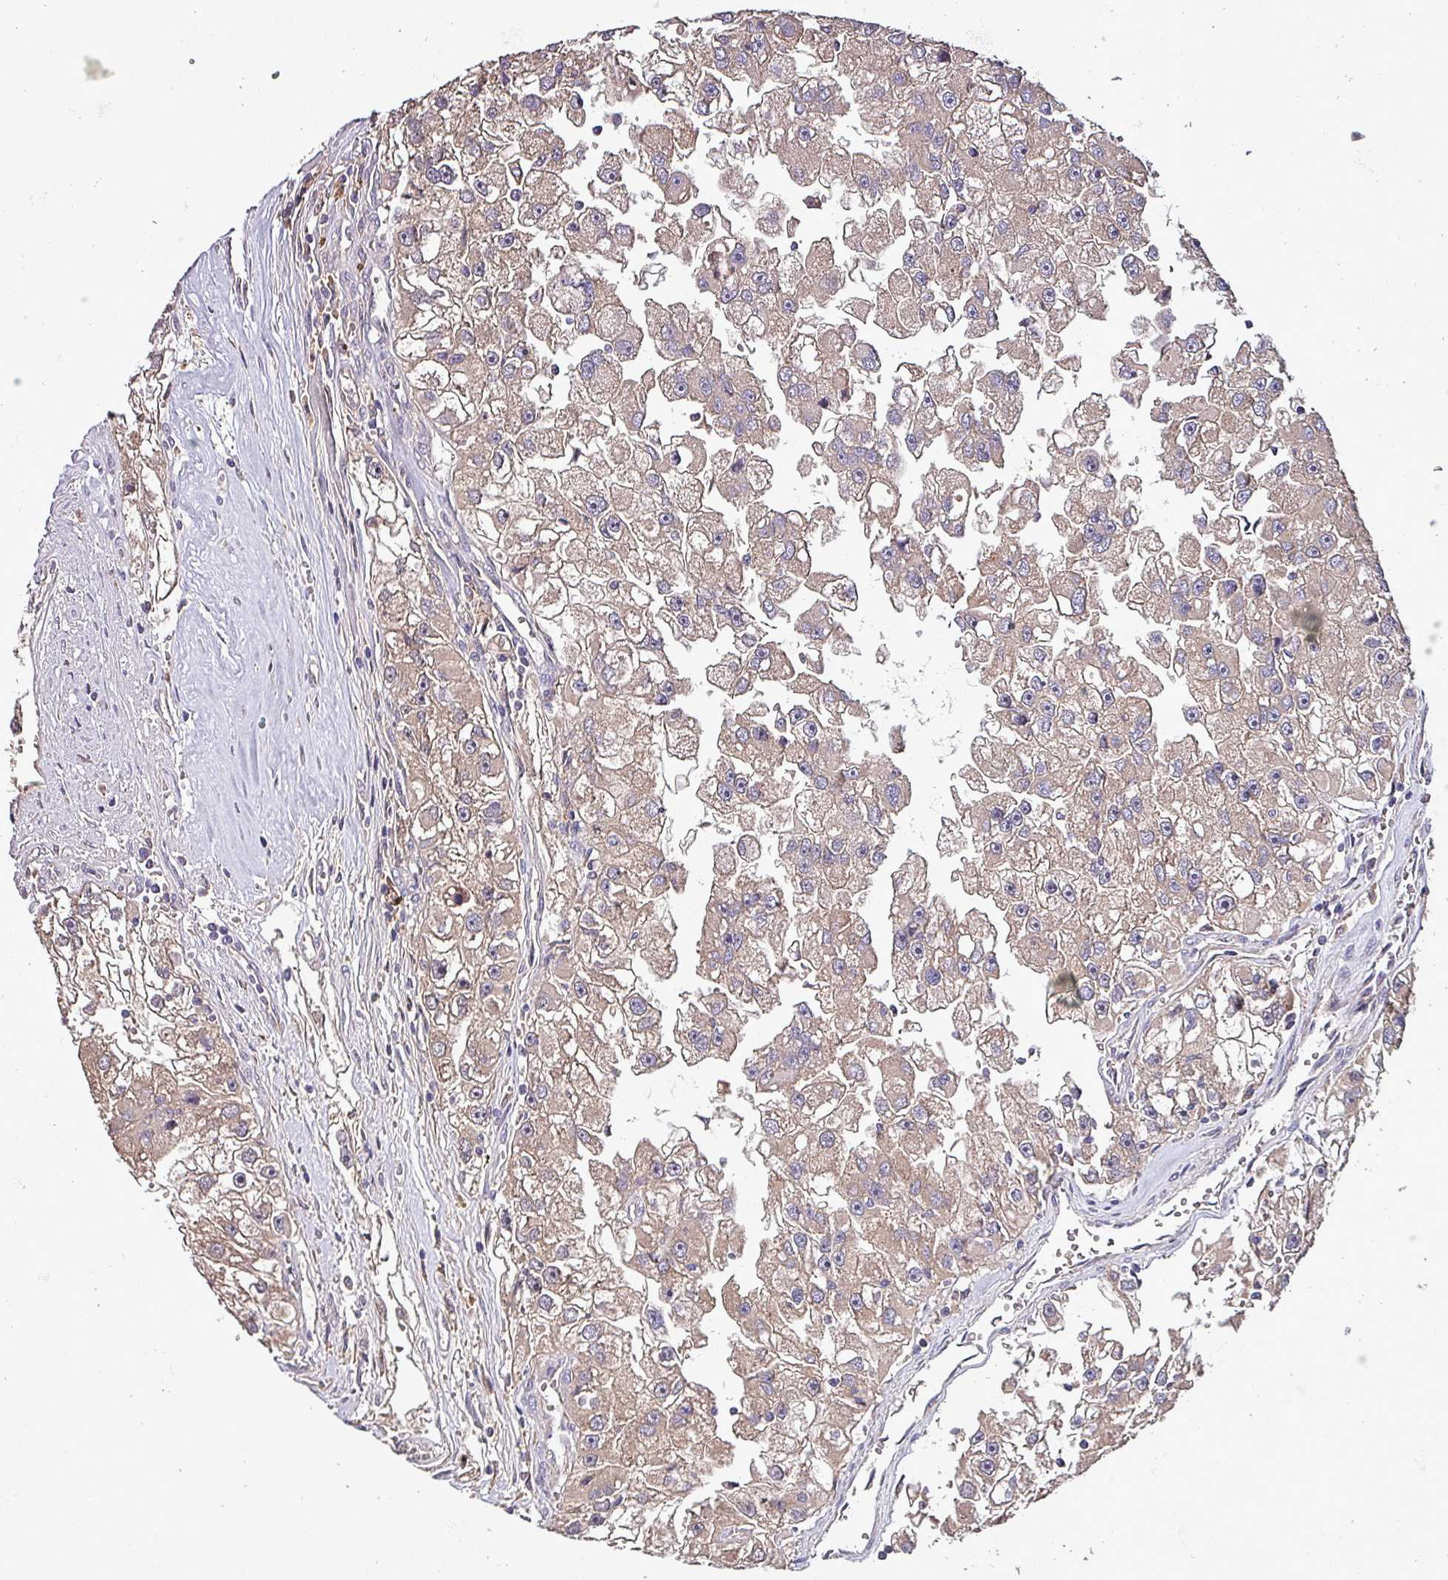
{"staining": {"intensity": "weak", "quantity": ">75%", "location": "cytoplasmic/membranous"}, "tissue": "renal cancer", "cell_type": "Tumor cells", "image_type": "cancer", "snomed": [{"axis": "morphology", "description": "Adenocarcinoma, NOS"}, {"axis": "topography", "description": "Kidney"}], "caption": "There is low levels of weak cytoplasmic/membranous expression in tumor cells of renal cancer, as demonstrated by immunohistochemical staining (brown color).", "gene": "PAFAH1B2", "patient": {"sex": "male", "age": 63}}